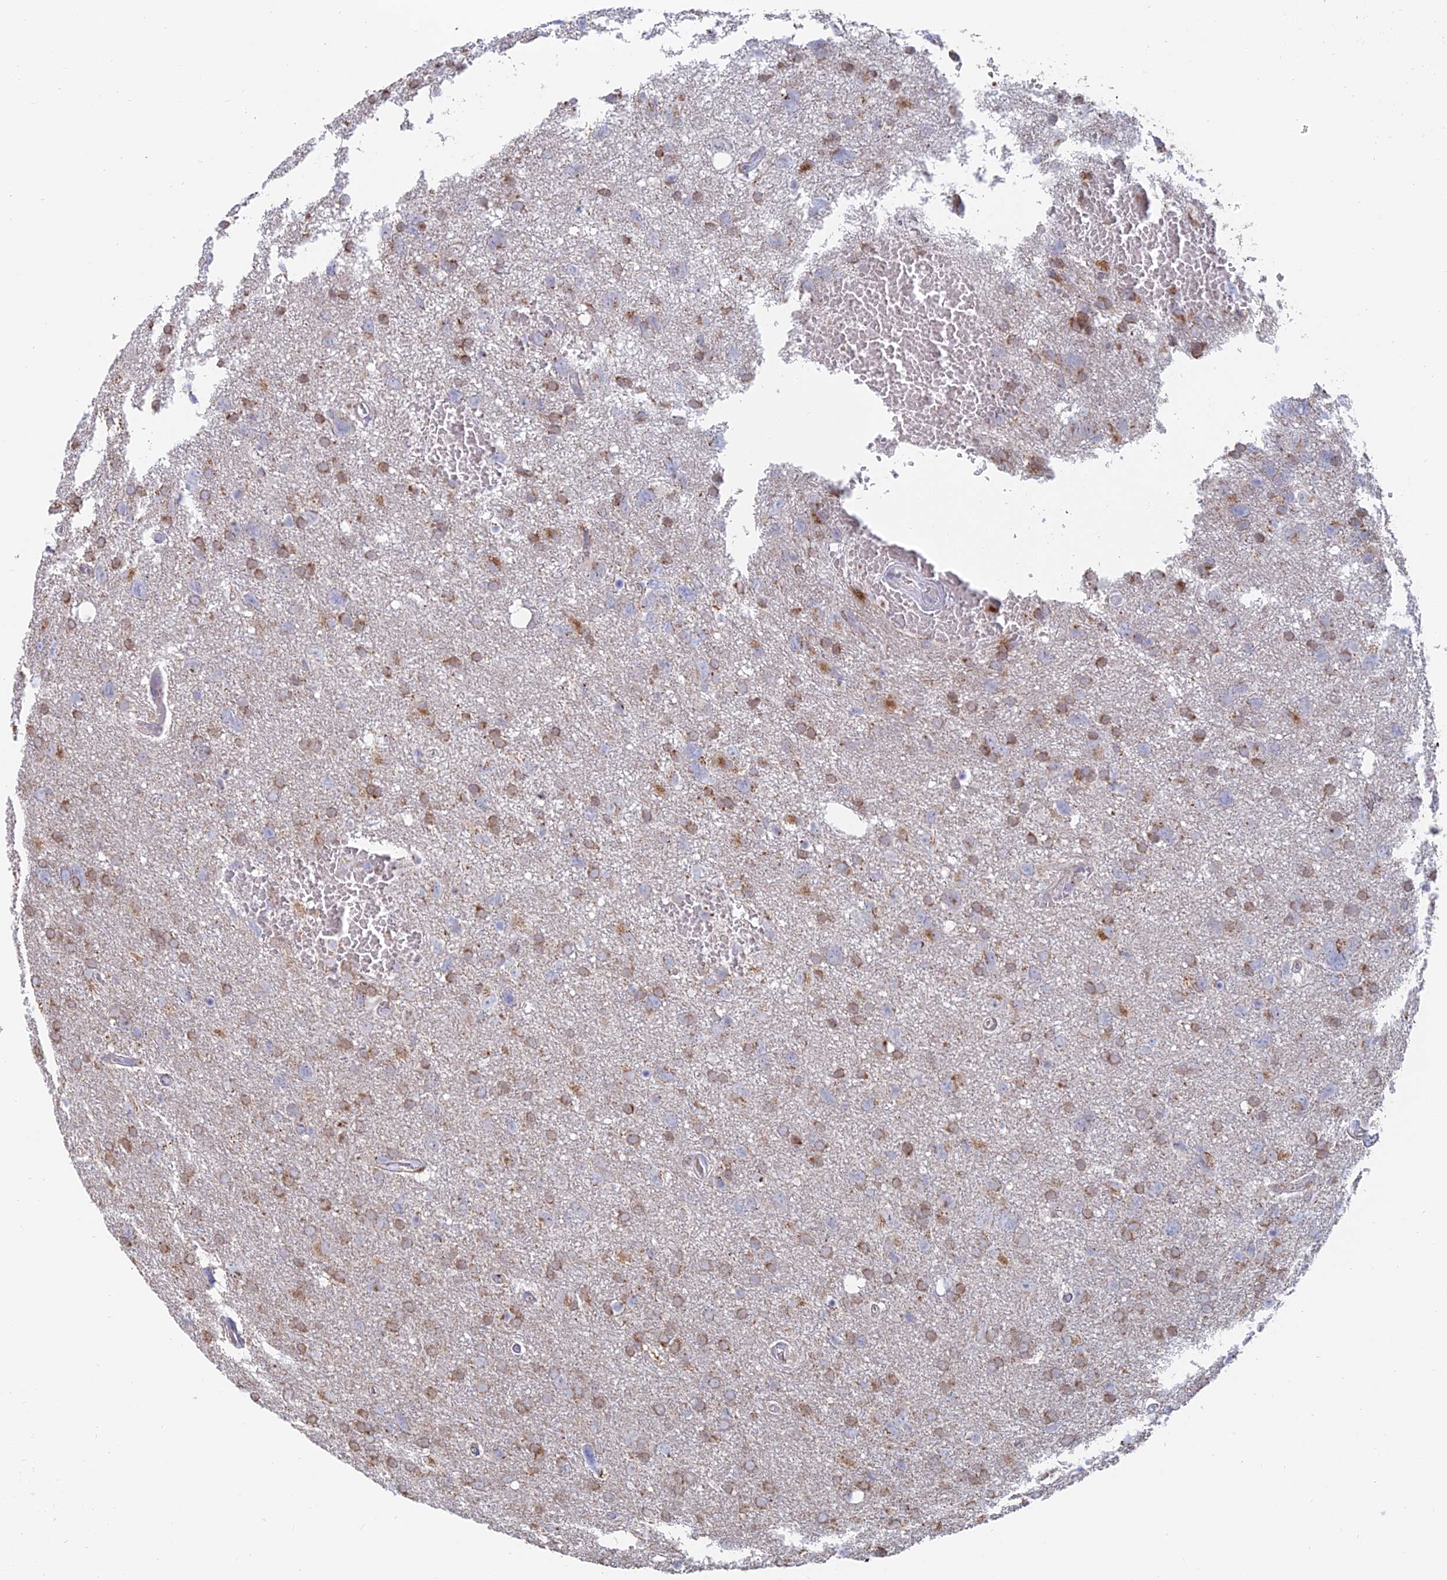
{"staining": {"intensity": "moderate", "quantity": ">75%", "location": "cytoplasmic/membranous"}, "tissue": "glioma", "cell_type": "Tumor cells", "image_type": "cancer", "snomed": [{"axis": "morphology", "description": "Glioma, malignant, High grade"}, {"axis": "topography", "description": "Brain"}], "caption": "IHC (DAB (3,3'-diaminobenzidine)) staining of high-grade glioma (malignant) displays moderate cytoplasmic/membranous protein expression in about >75% of tumor cells. (DAB = brown stain, brightfield microscopy at high magnification).", "gene": "HS2ST1", "patient": {"sex": "male", "age": 61}}